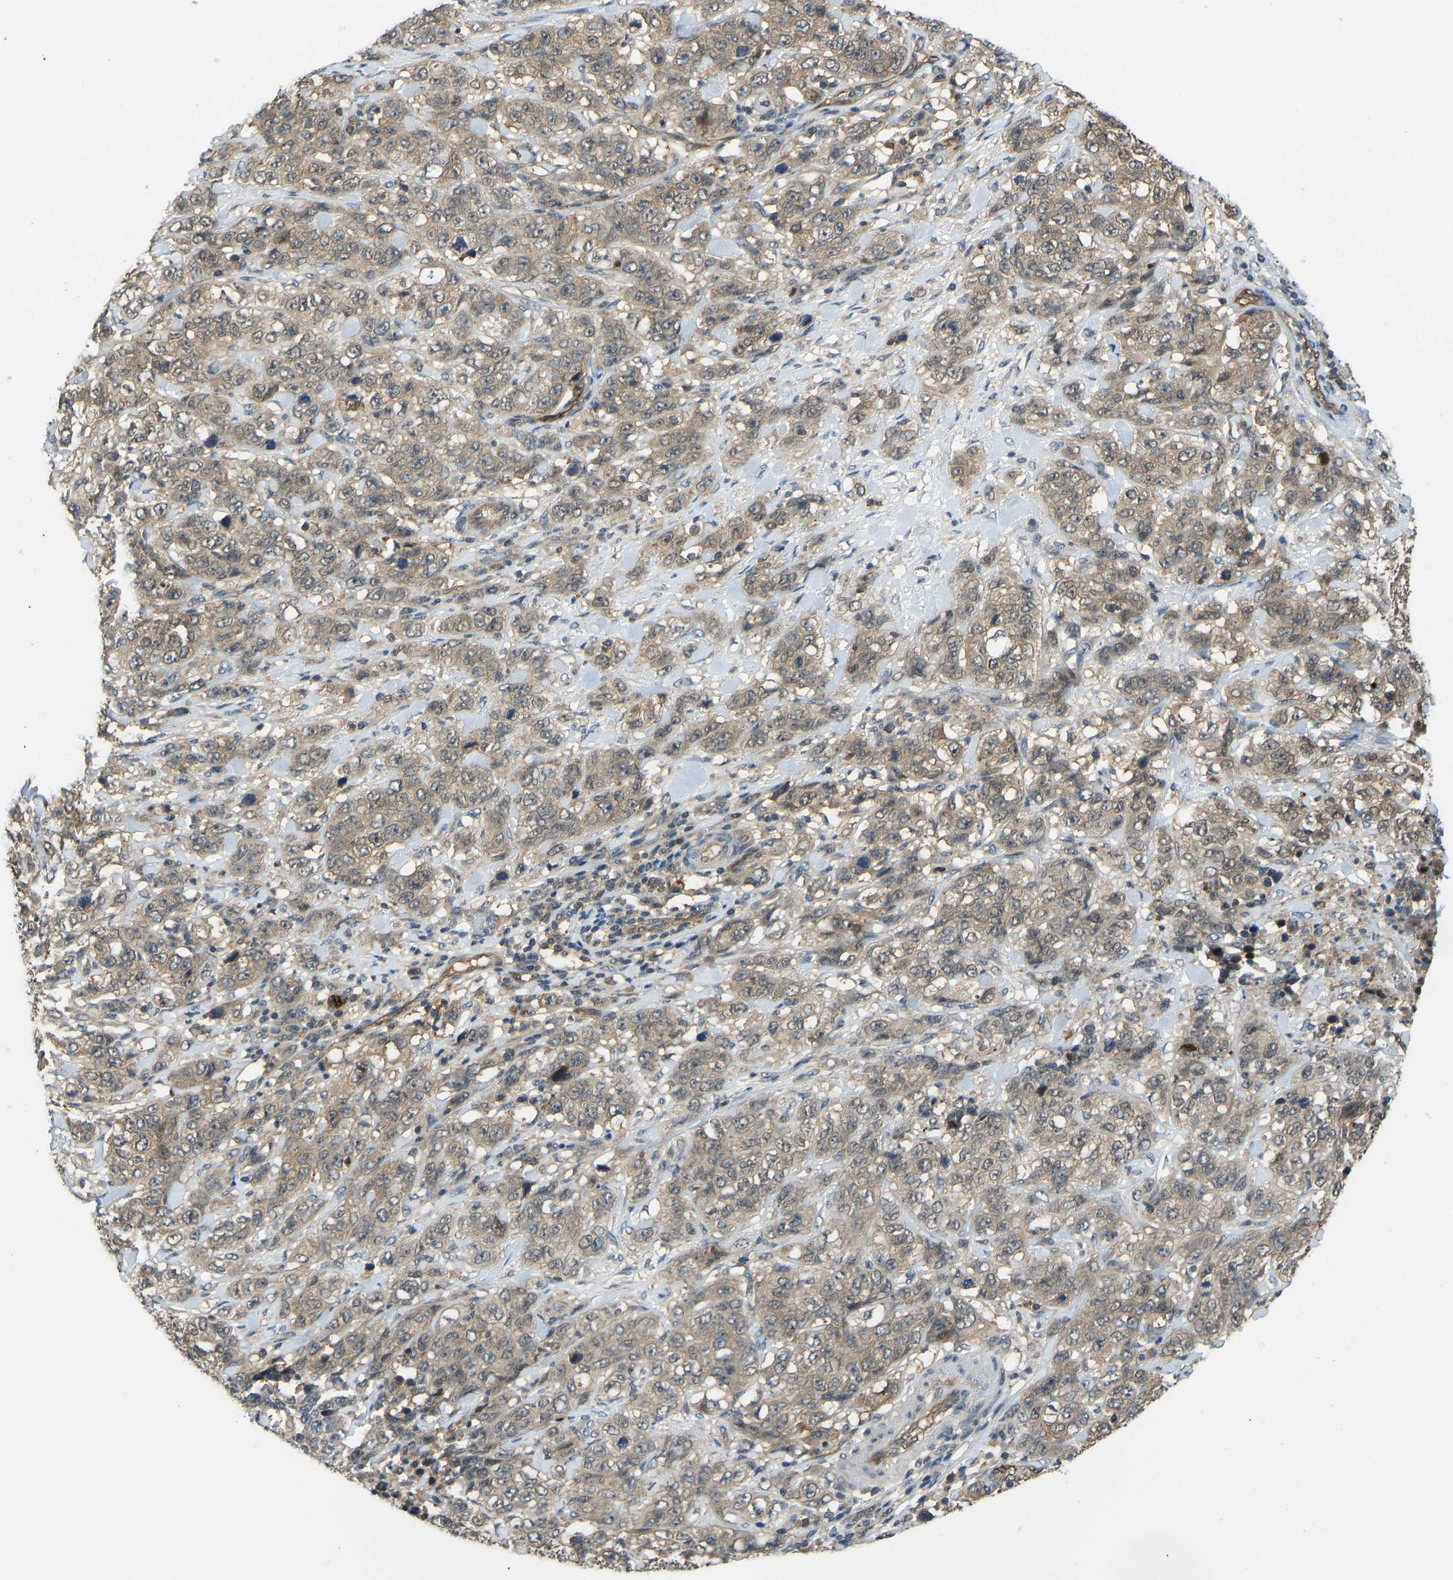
{"staining": {"intensity": "moderate", "quantity": ">75%", "location": "cytoplasmic/membranous,nuclear"}, "tissue": "stomach cancer", "cell_type": "Tumor cells", "image_type": "cancer", "snomed": [{"axis": "morphology", "description": "Adenocarcinoma, NOS"}, {"axis": "topography", "description": "Stomach"}], "caption": "Stomach adenocarcinoma stained with a brown dye shows moderate cytoplasmic/membranous and nuclear positive staining in approximately >75% of tumor cells.", "gene": "CCT8", "patient": {"sex": "male", "age": 48}}